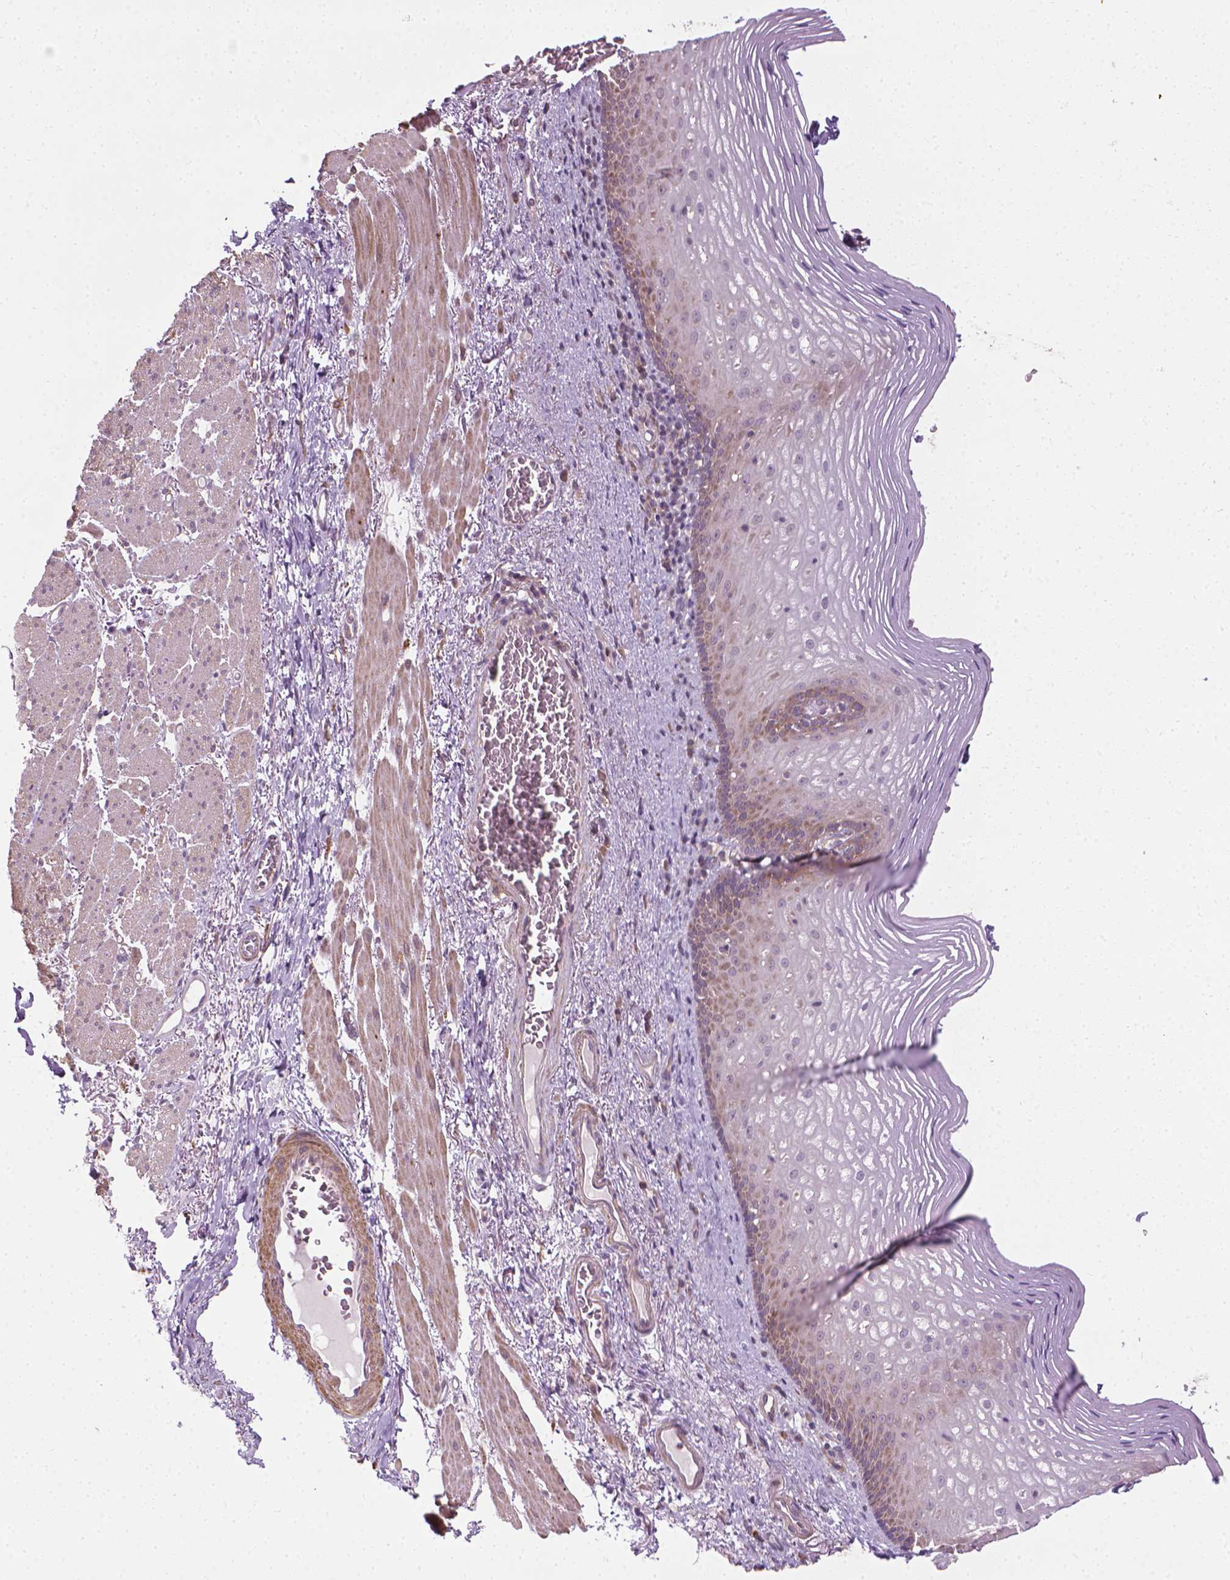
{"staining": {"intensity": "moderate", "quantity": "25%-75%", "location": "cytoplasmic/membranous"}, "tissue": "esophagus", "cell_type": "Squamous epithelial cells", "image_type": "normal", "snomed": [{"axis": "morphology", "description": "Normal tissue, NOS"}, {"axis": "topography", "description": "Esophagus"}], "caption": "Immunohistochemistry (IHC) image of benign esophagus stained for a protein (brown), which shows medium levels of moderate cytoplasmic/membranous staining in about 25%-75% of squamous epithelial cells.", "gene": "PRAG1", "patient": {"sex": "male", "age": 76}}